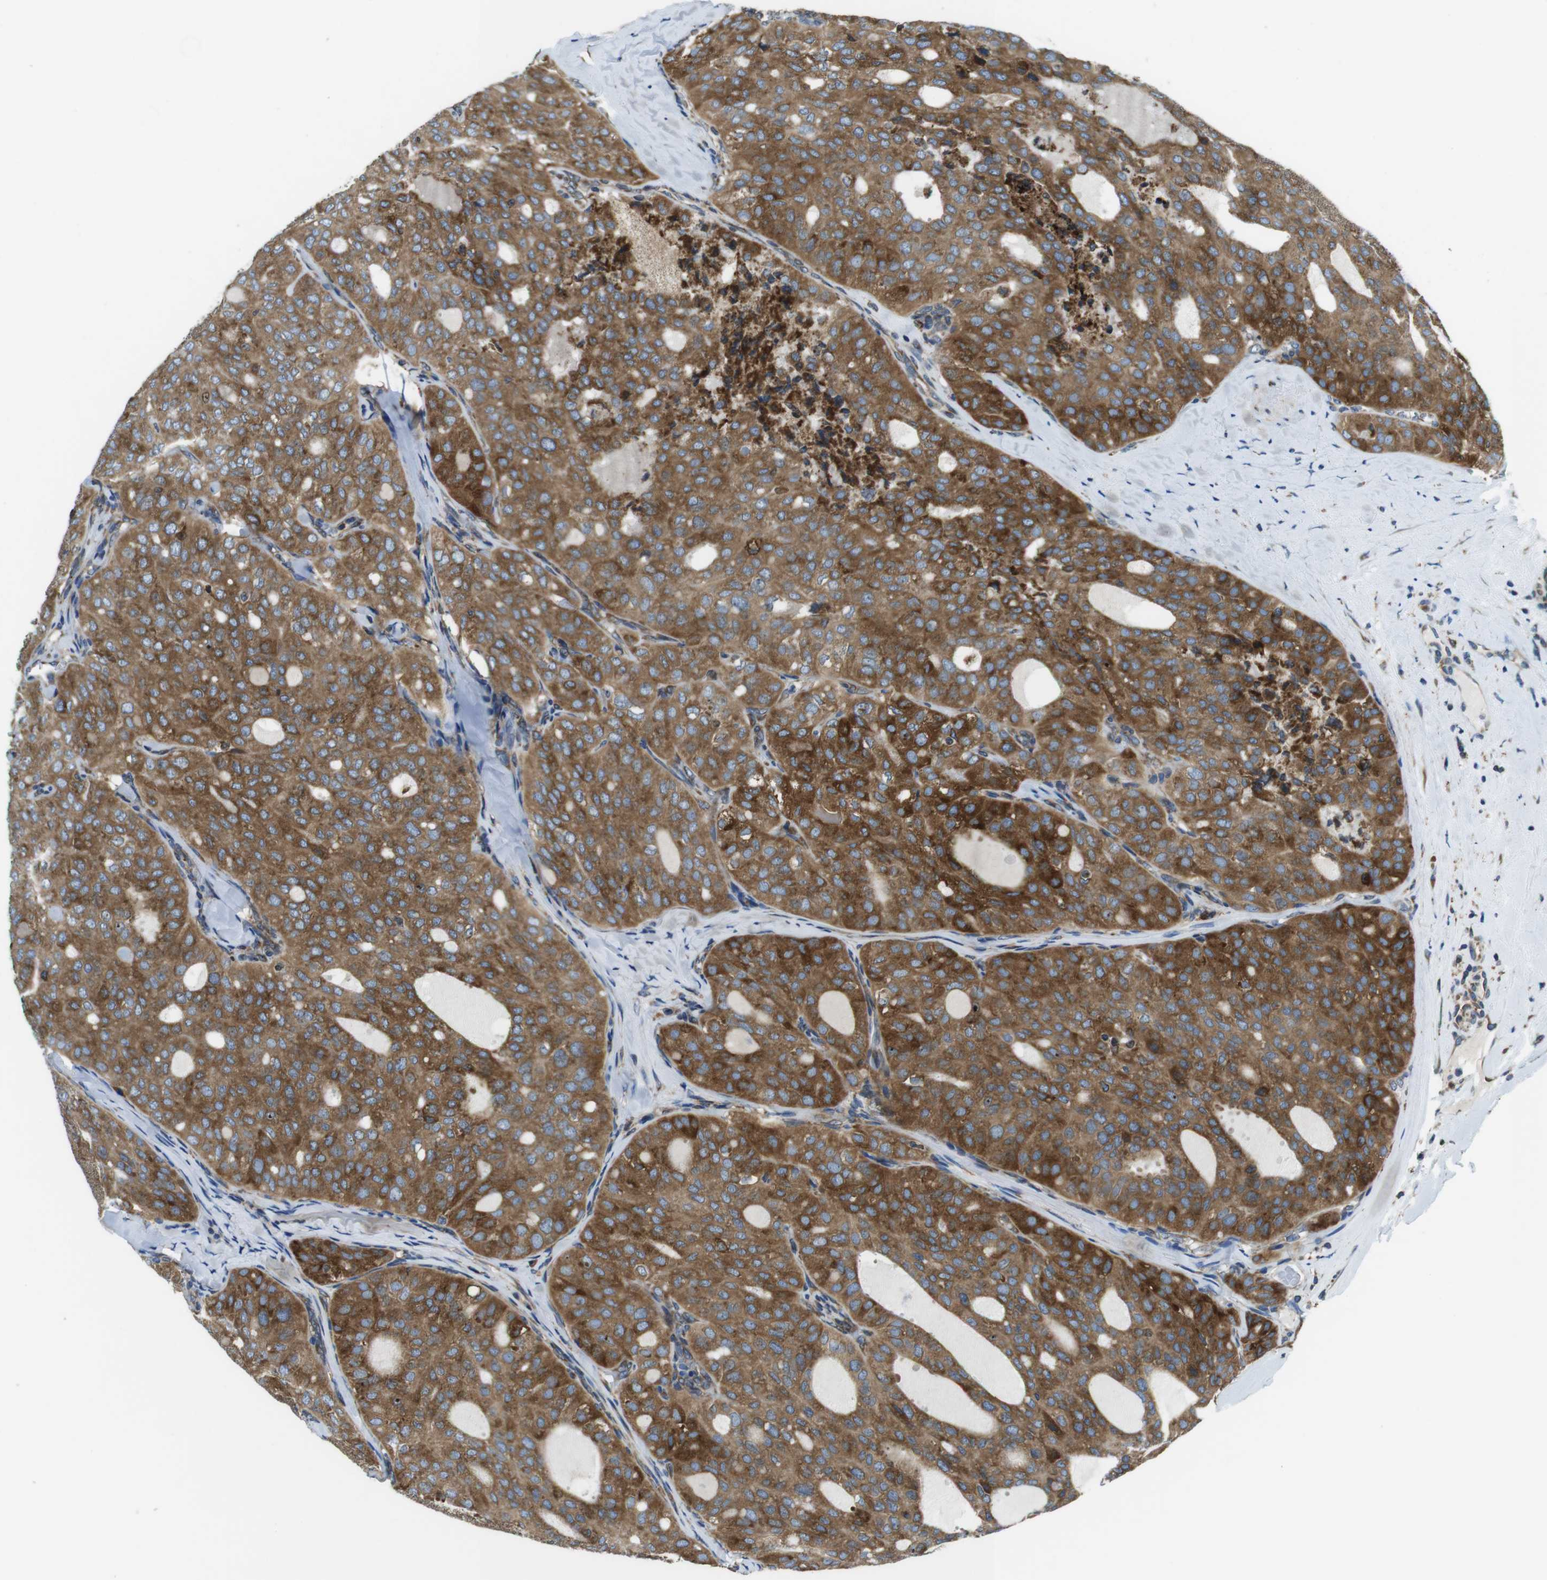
{"staining": {"intensity": "moderate", "quantity": ">75%", "location": "cytoplasmic/membranous"}, "tissue": "thyroid cancer", "cell_type": "Tumor cells", "image_type": "cancer", "snomed": [{"axis": "morphology", "description": "Follicular adenoma carcinoma, NOS"}, {"axis": "topography", "description": "Thyroid gland"}], "caption": "DAB immunohistochemical staining of human thyroid cancer (follicular adenoma carcinoma) exhibits moderate cytoplasmic/membranous protein staining in about >75% of tumor cells.", "gene": "UGGT1", "patient": {"sex": "male", "age": 75}}